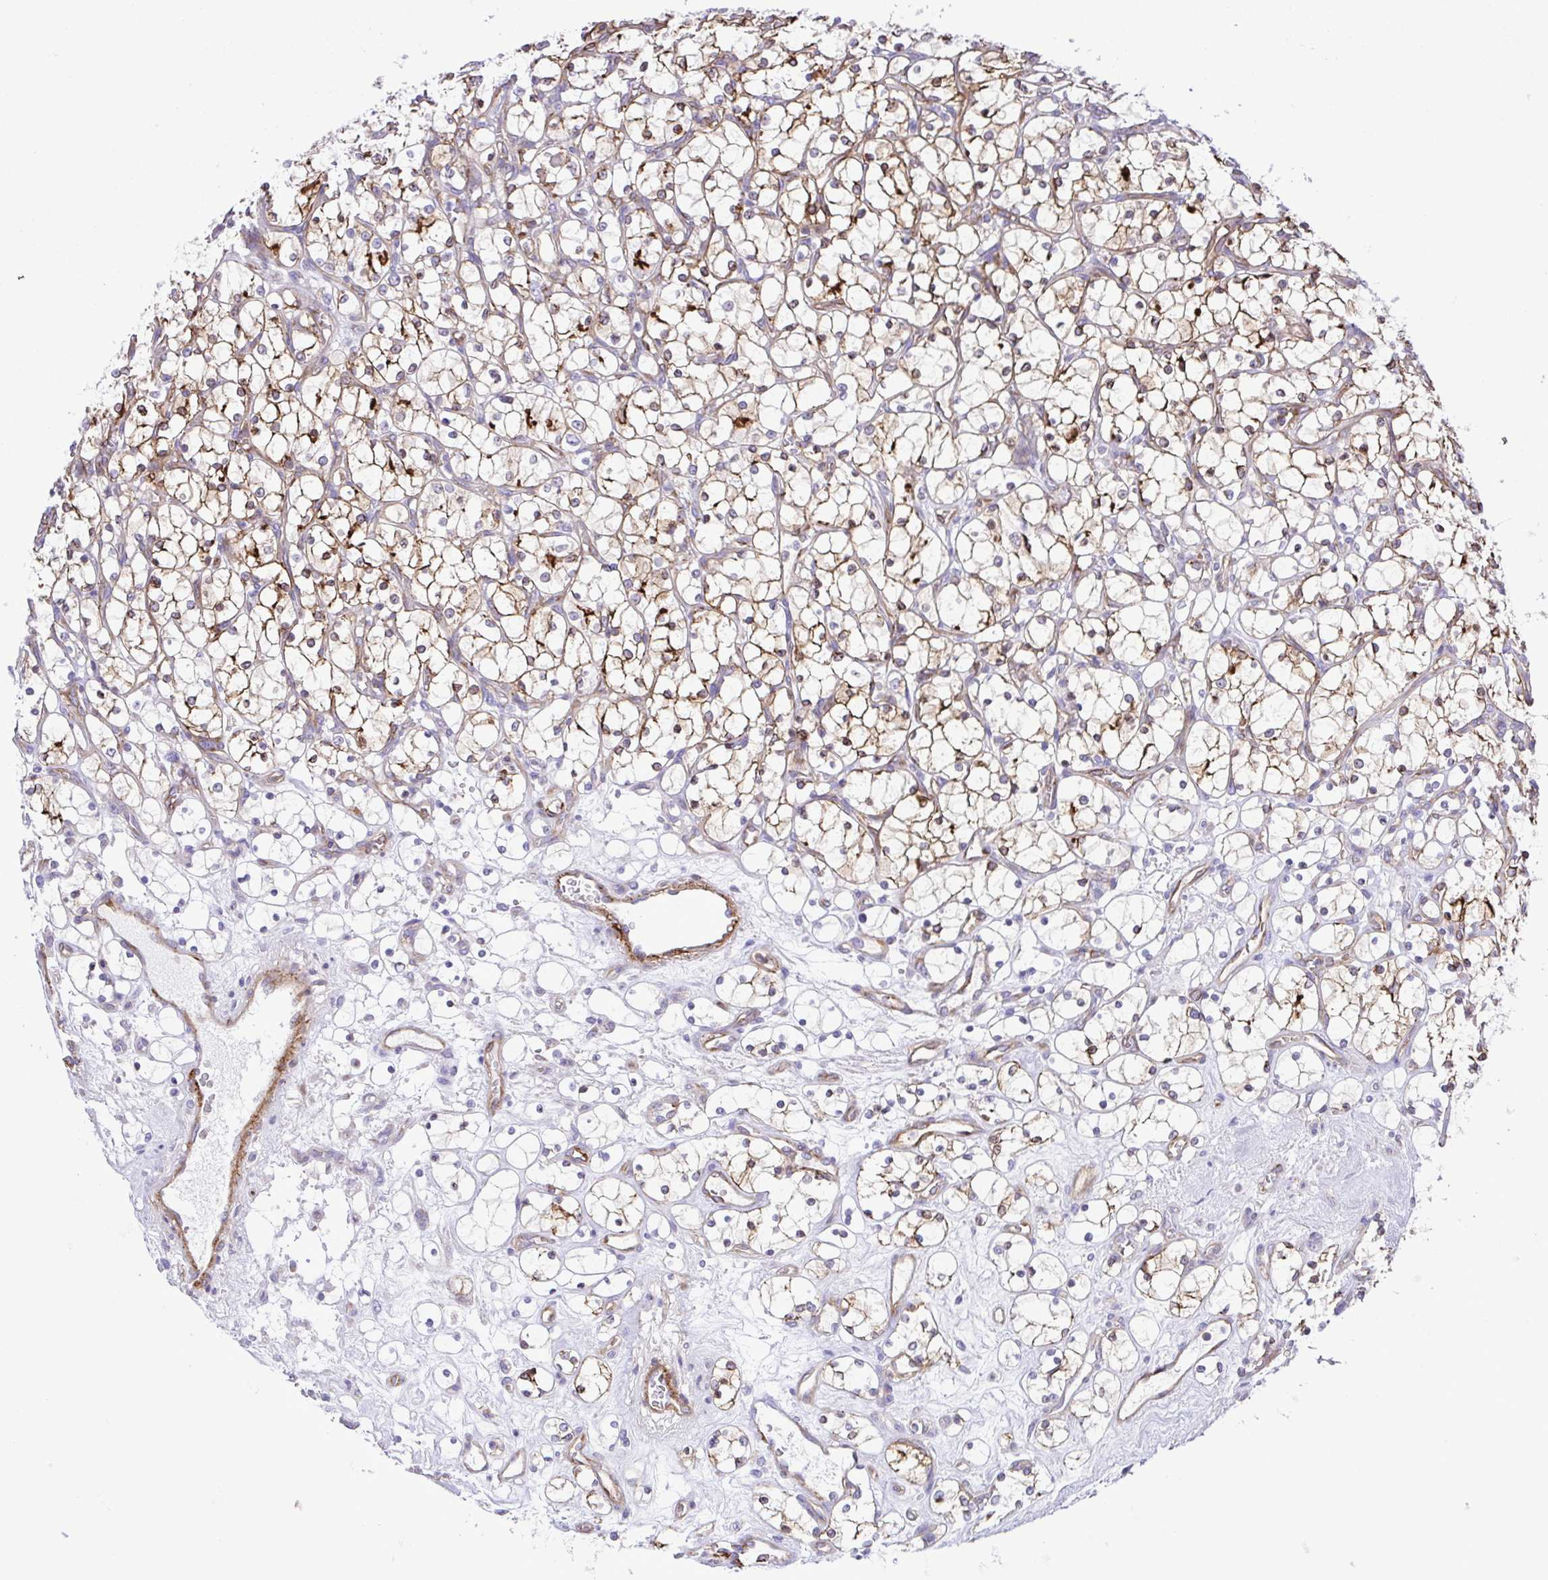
{"staining": {"intensity": "weak", "quantity": "25%-75%", "location": "cytoplasmic/membranous"}, "tissue": "renal cancer", "cell_type": "Tumor cells", "image_type": "cancer", "snomed": [{"axis": "morphology", "description": "Adenocarcinoma, NOS"}, {"axis": "topography", "description": "Kidney"}], "caption": "Renal adenocarcinoma stained for a protein (brown) displays weak cytoplasmic/membranous positive expression in approximately 25%-75% of tumor cells.", "gene": "FLT1", "patient": {"sex": "female", "age": 69}}